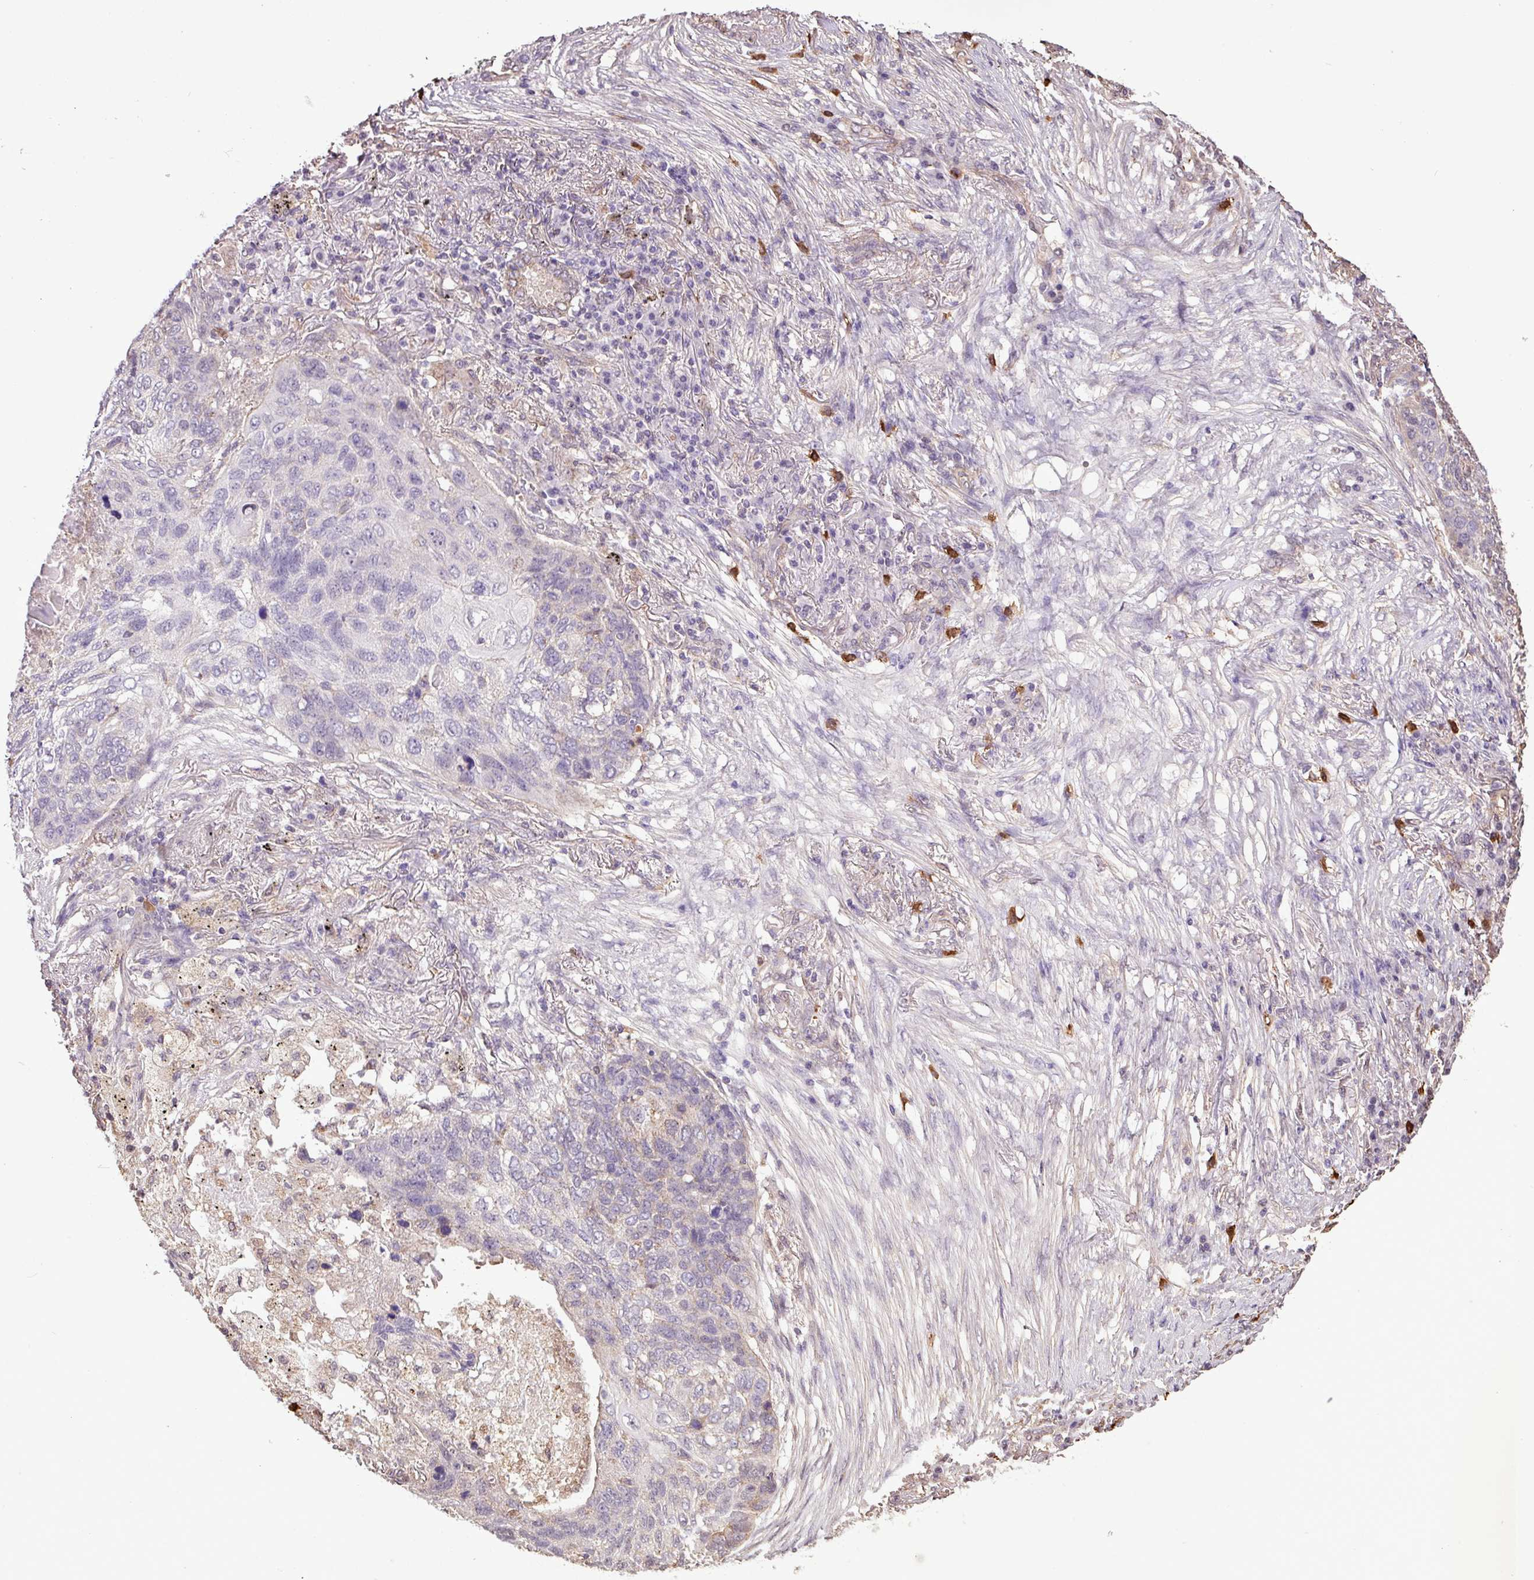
{"staining": {"intensity": "negative", "quantity": "none", "location": "none"}, "tissue": "lung cancer", "cell_type": "Tumor cells", "image_type": "cancer", "snomed": [{"axis": "morphology", "description": "Squamous cell carcinoma, NOS"}, {"axis": "topography", "description": "Lung"}], "caption": "Lung cancer (squamous cell carcinoma) stained for a protein using immunohistochemistry (IHC) shows no positivity tumor cells.", "gene": "CHST11", "patient": {"sex": "female", "age": 63}}